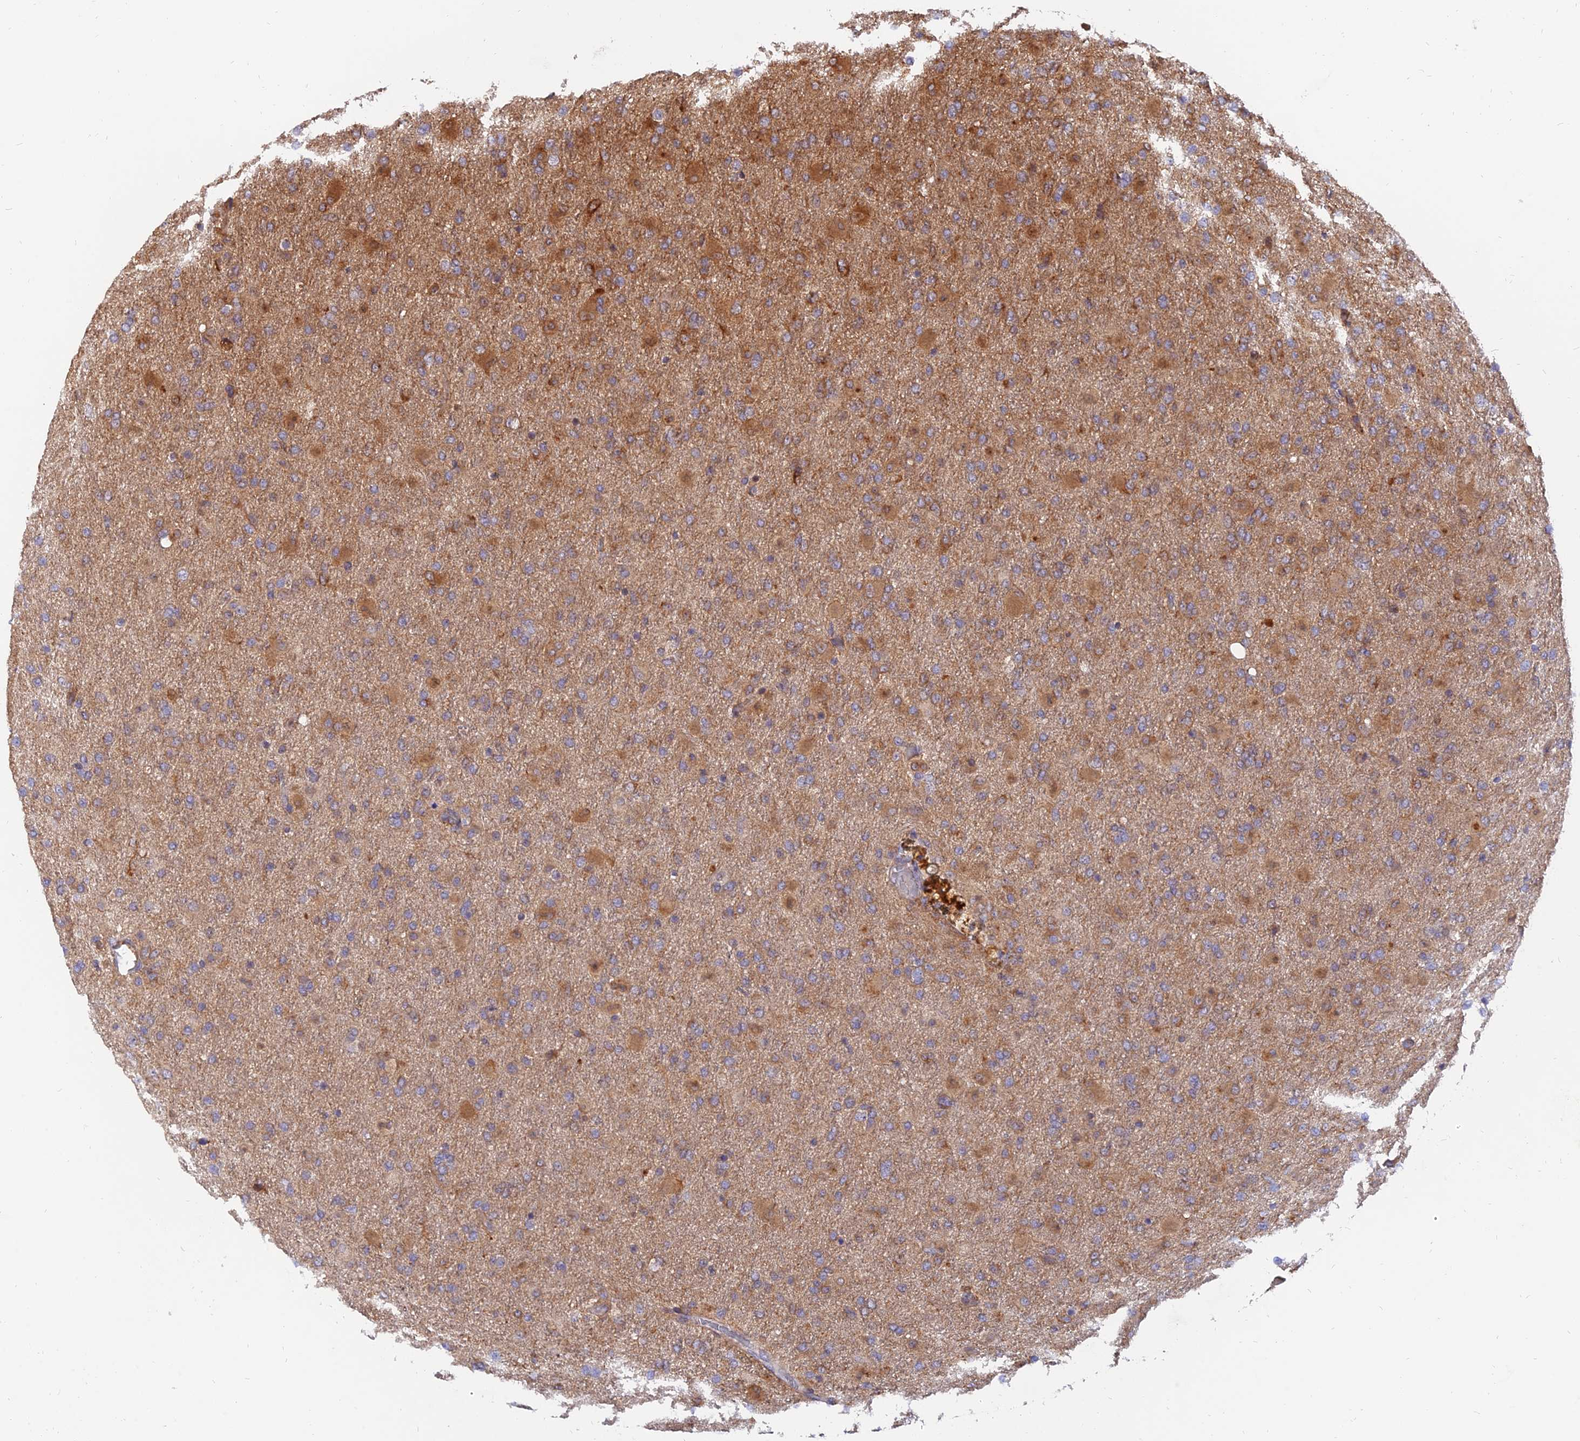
{"staining": {"intensity": "moderate", "quantity": ">75%", "location": "cytoplasmic/membranous"}, "tissue": "glioma", "cell_type": "Tumor cells", "image_type": "cancer", "snomed": [{"axis": "morphology", "description": "Glioma, malignant, Low grade"}, {"axis": "topography", "description": "Brain"}], "caption": "IHC of human glioma shows medium levels of moderate cytoplasmic/membranous positivity in about >75% of tumor cells.", "gene": "WDR41", "patient": {"sex": "male", "age": 65}}